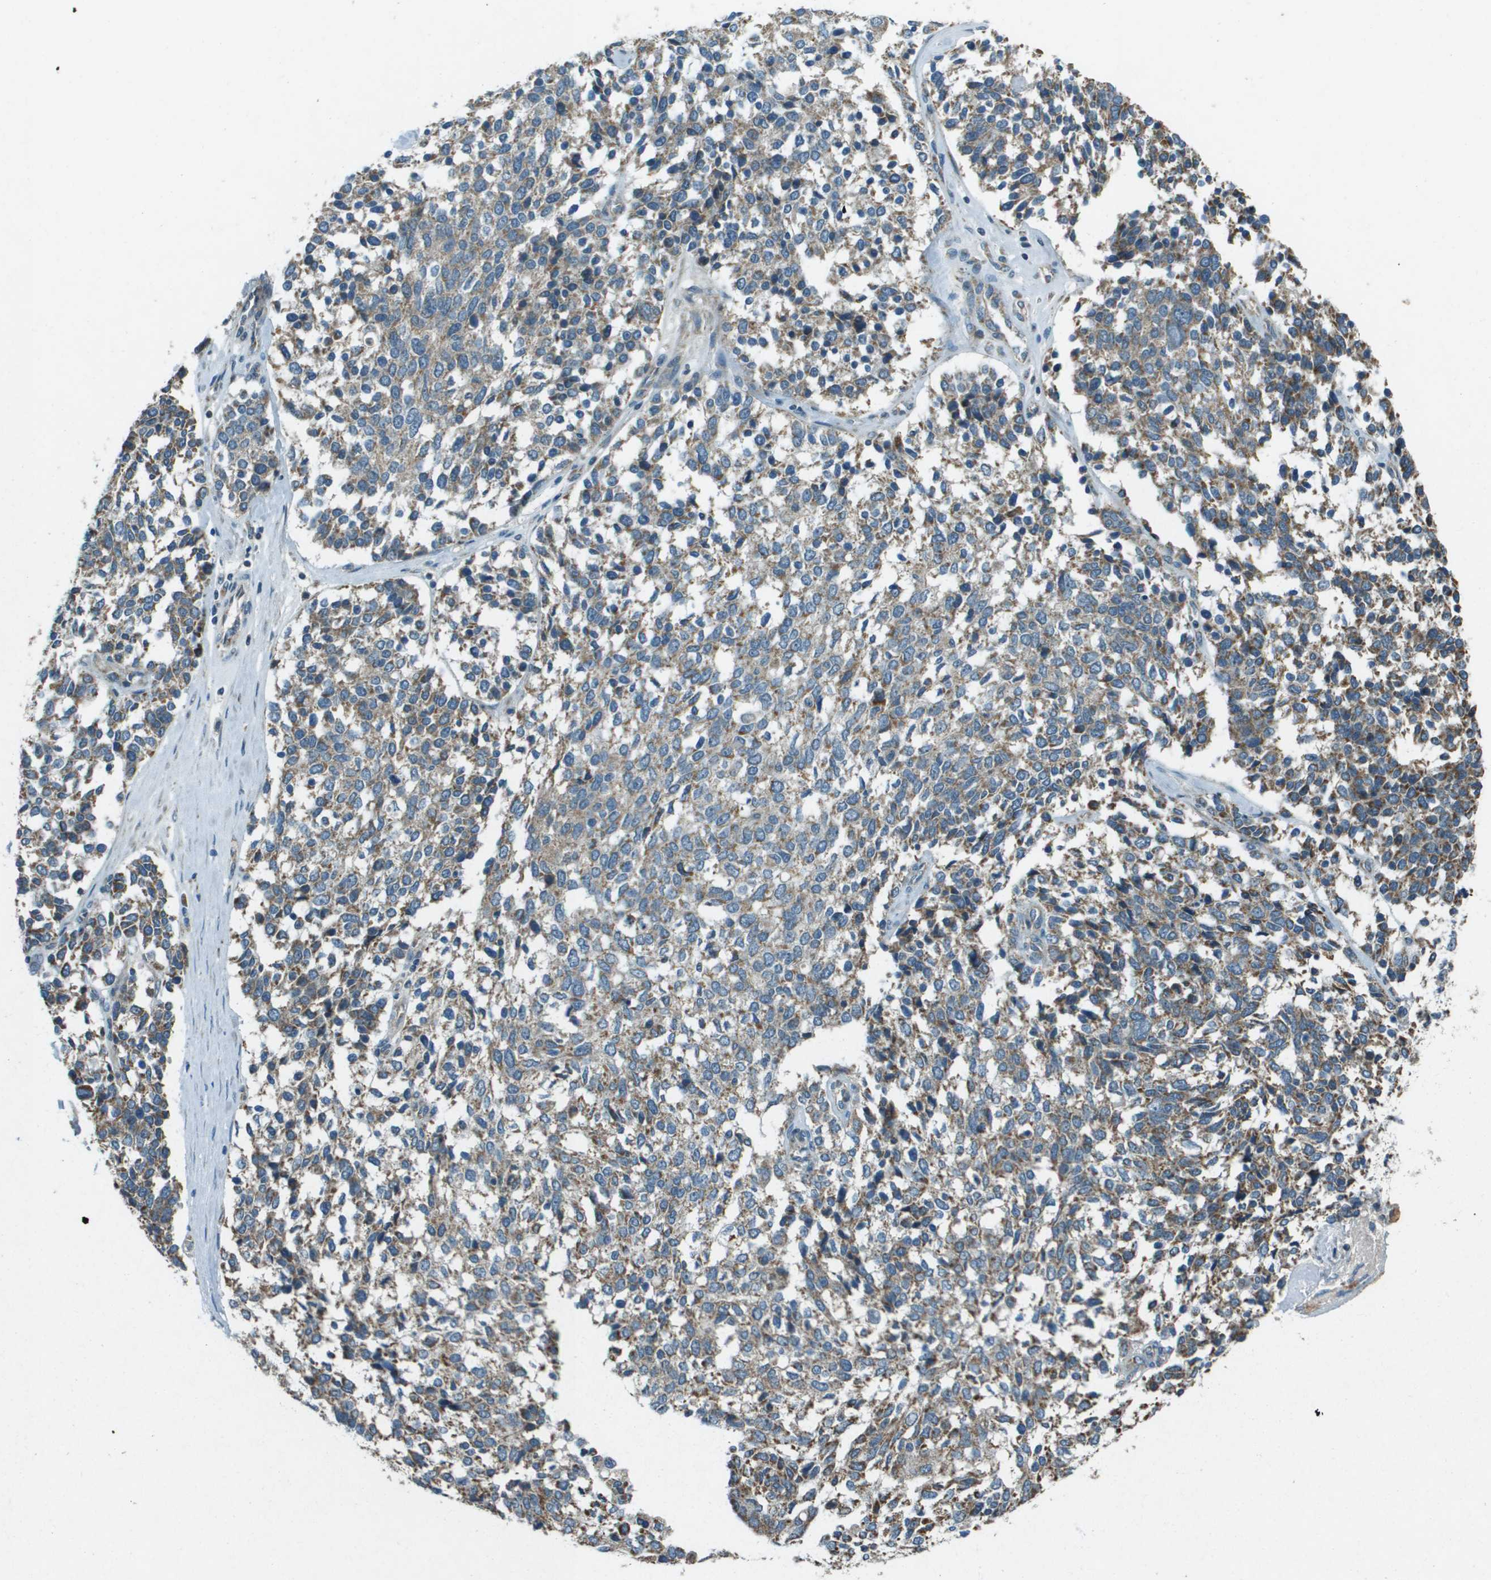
{"staining": {"intensity": "moderate", "quantity": ">75%", "location": "cytoplasmic/membranous"}, "tissue": "ovarian cancer", "cell_type": "Tumor cells", "image_type": "cancer", "snomed": [{"axis": "morphology", "description": "Cystadenocarcinoma, serous, NOS"}, {"axis": "topography", "description": "Ovary"}], "caption": "Tumor cells reveal medium levels of moderate cytoplasmic/membranous positivity in about >75% of cells in ovarian serous cystadenocarcinoma.", "gene": "MIGA1", "patient": {"sex": "female", "age": 44}}